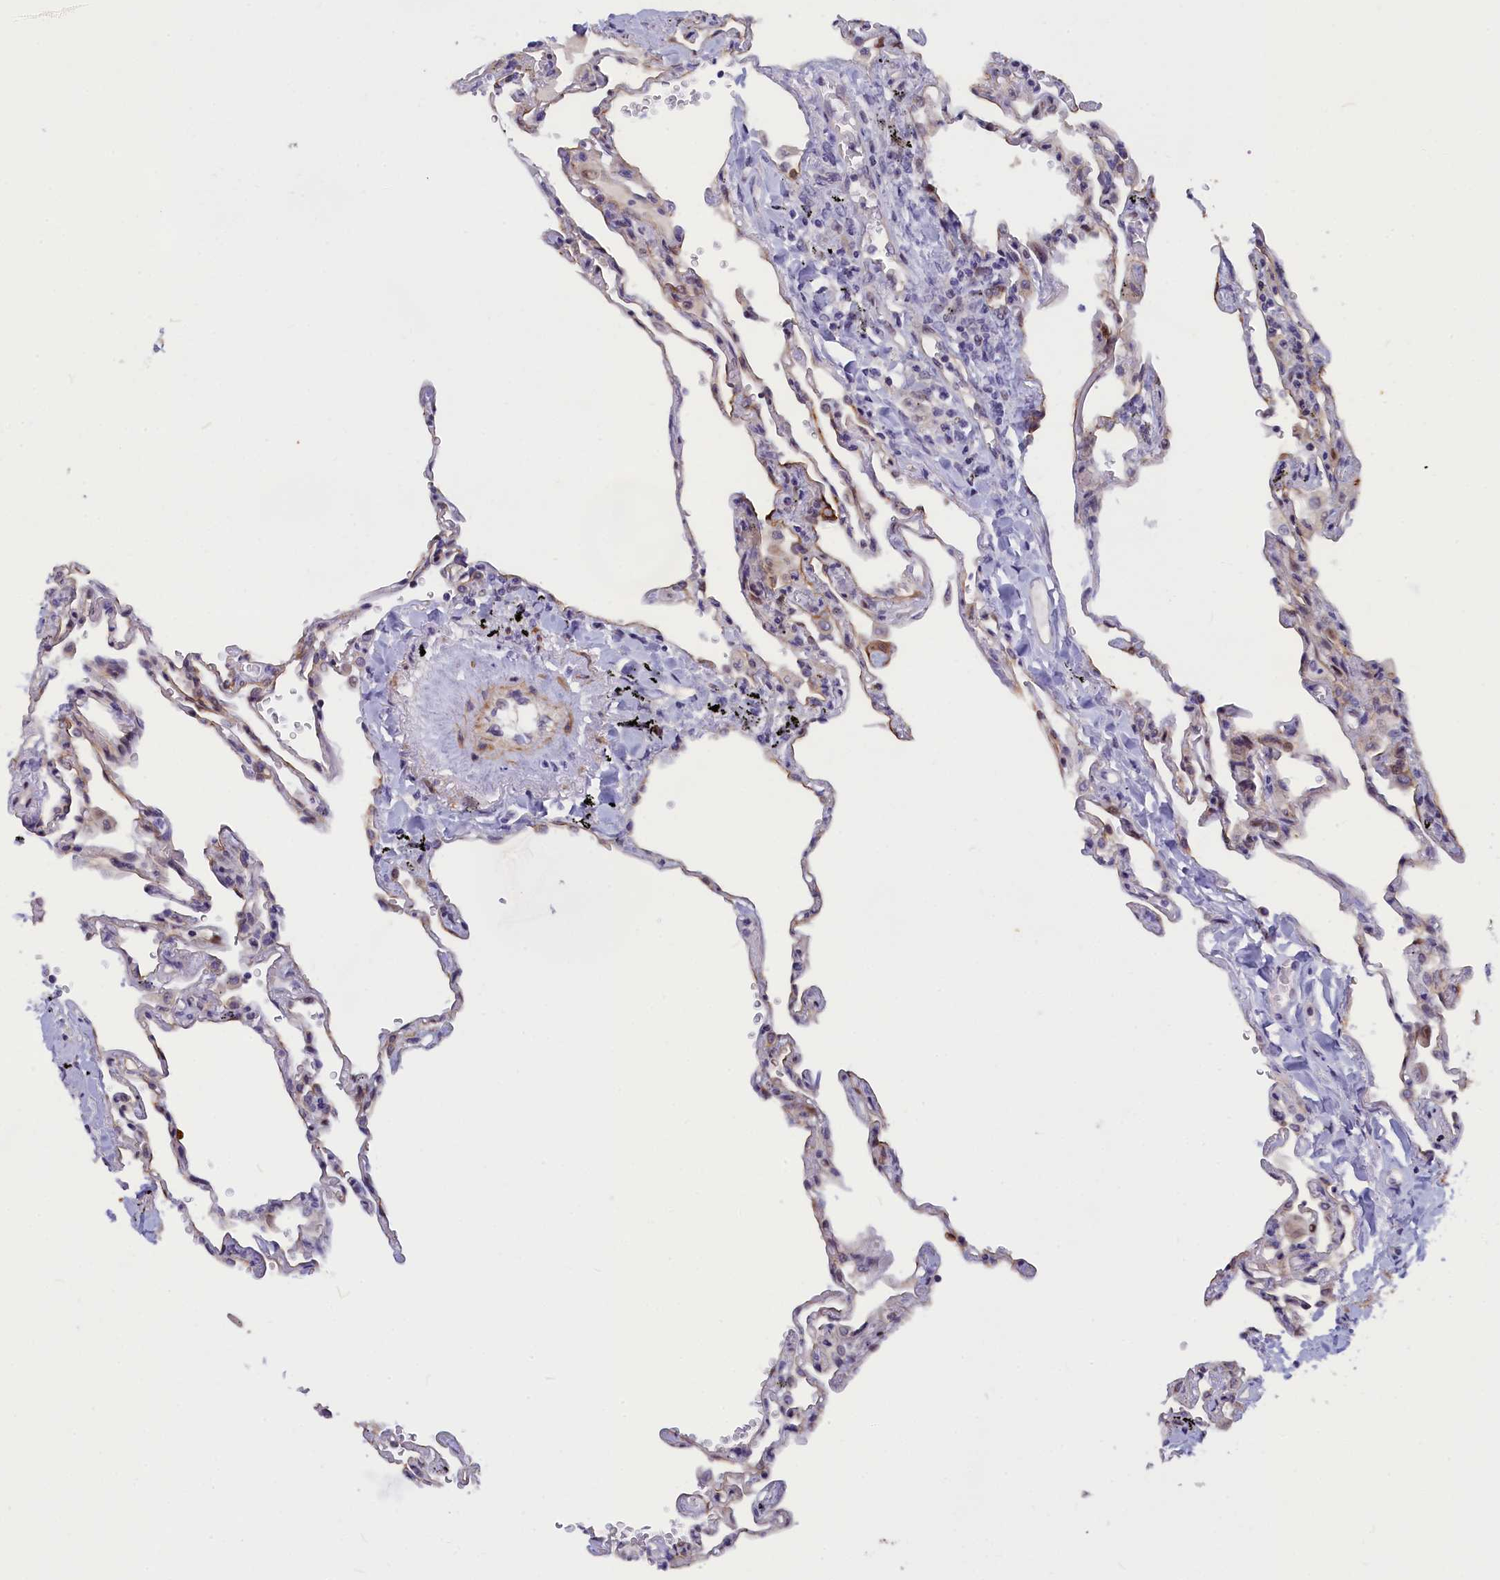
{"staining": {"intensity": "moderate", "quantity": "<25%", "location": "cytoplasmic/membranous"}, "tissue": "lung", "cell_type": "Alveolar cells", "image_type": "normal", "snomed": [{"axis": "morphology", "description": "Normal tissue, NOS"}, {"axis": "topography", "description": "Lung"}], "caption": "An image of lung stained for a protein demonstrates moderate cytoplasmic/membranous brown staining in alveolar cells. Immunohistochemistry (ihc) stains the protein of interest in brown and the nuclei are stained blue.", "gene": "ANKRD34B", "patient": {"sex": "male", "age": 59}}